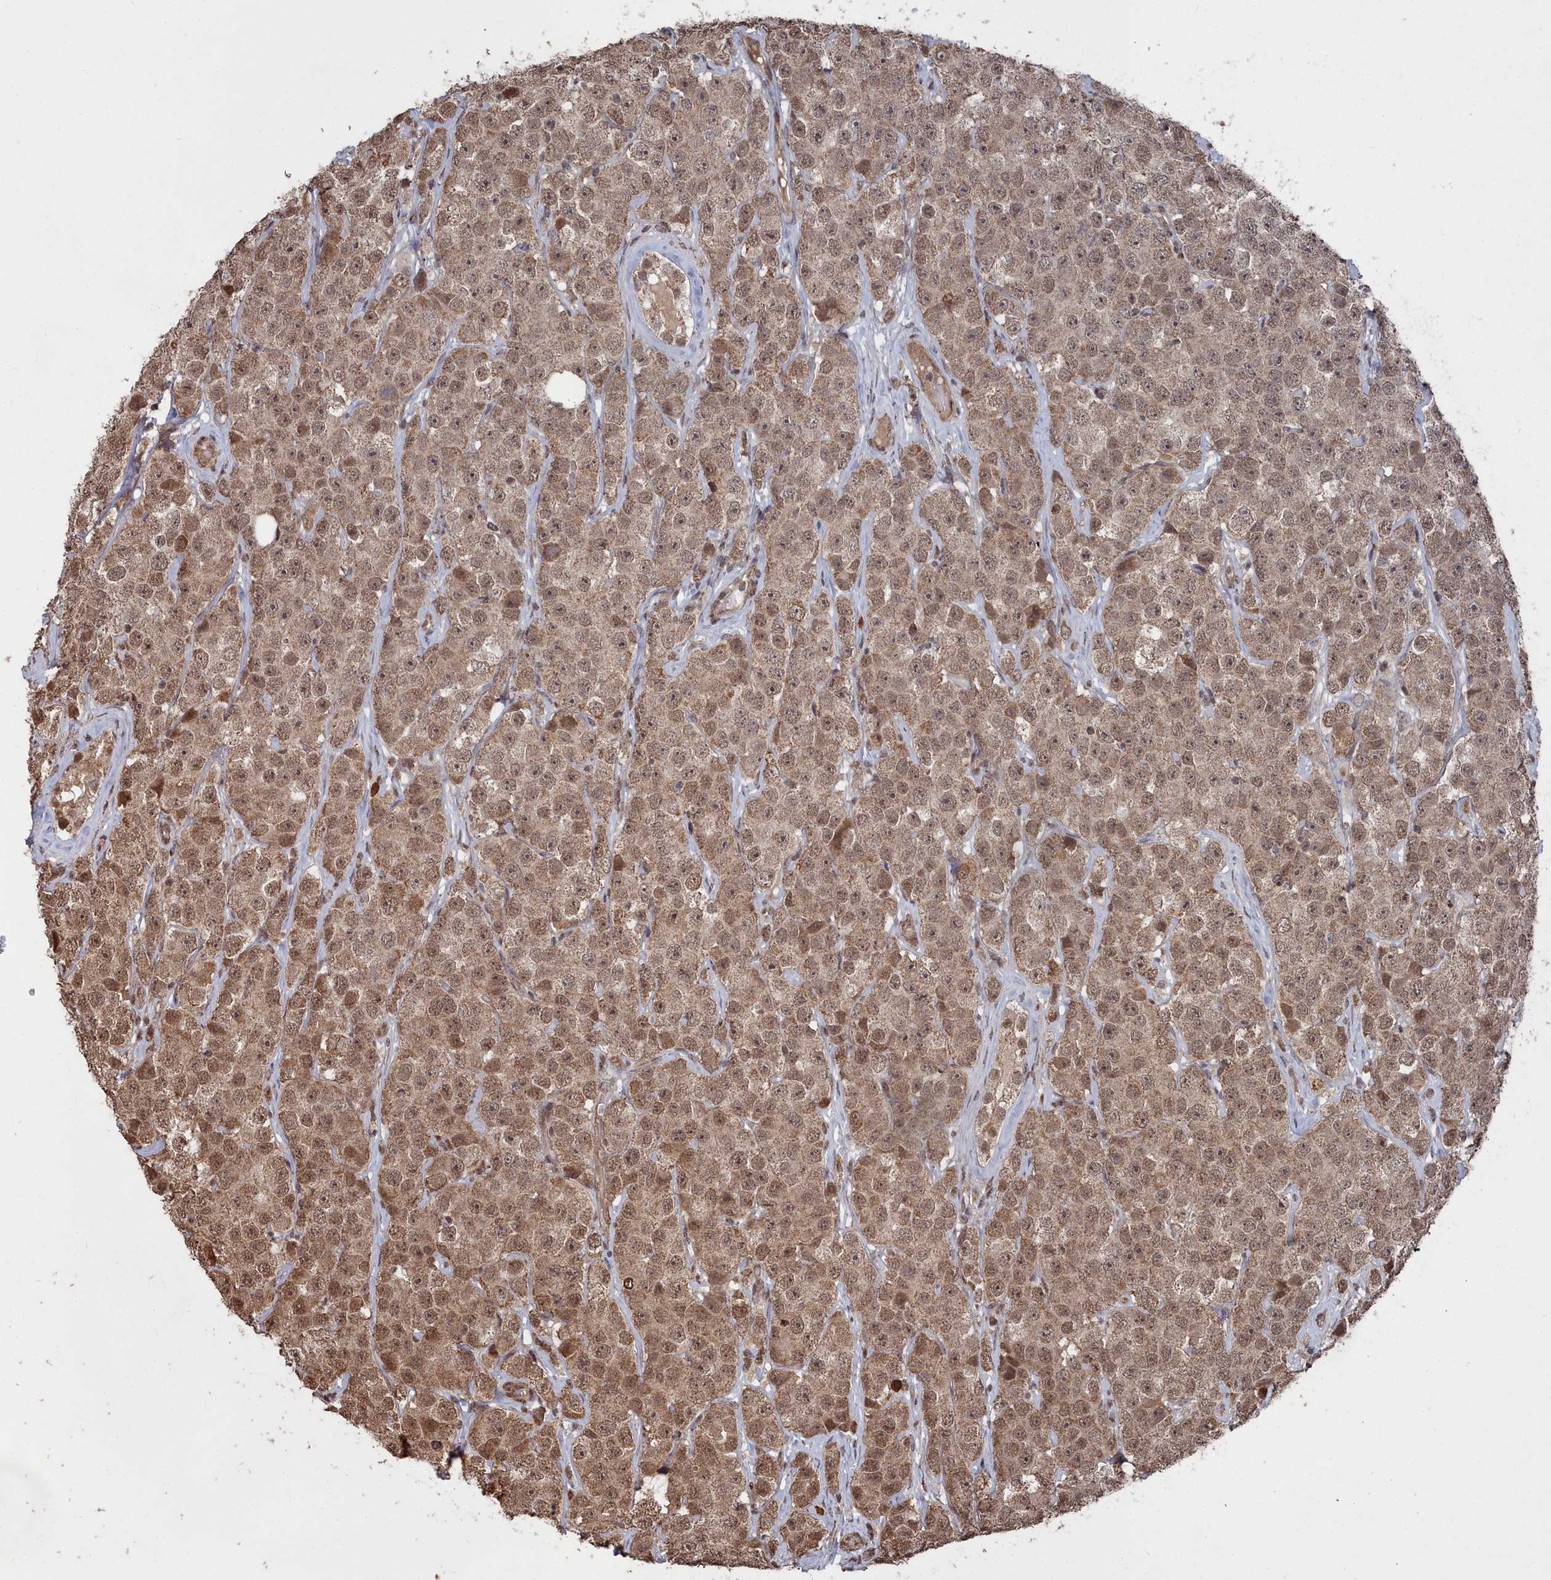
{"staining": {"intensity": "moderate", "quantity": ">75%", "location": "nuclear"}, "tissue": "testis cancer", "cell_type": "Tumor cells", "image_type": "cancer", "snomed": [{"axis": "morphology", "description": "Seminoma, NOS"}, {"axis": "topography", "description": "Testis"}], "caption": "DAB (3,3'-diaminobenzidine) immunohistochemical staining of human testis cancer exhibits moderate nuclear protein expression in about >75% of tumor cells.", "gene": "CCNP", "patient": {"sex": "male", "age": 28}}